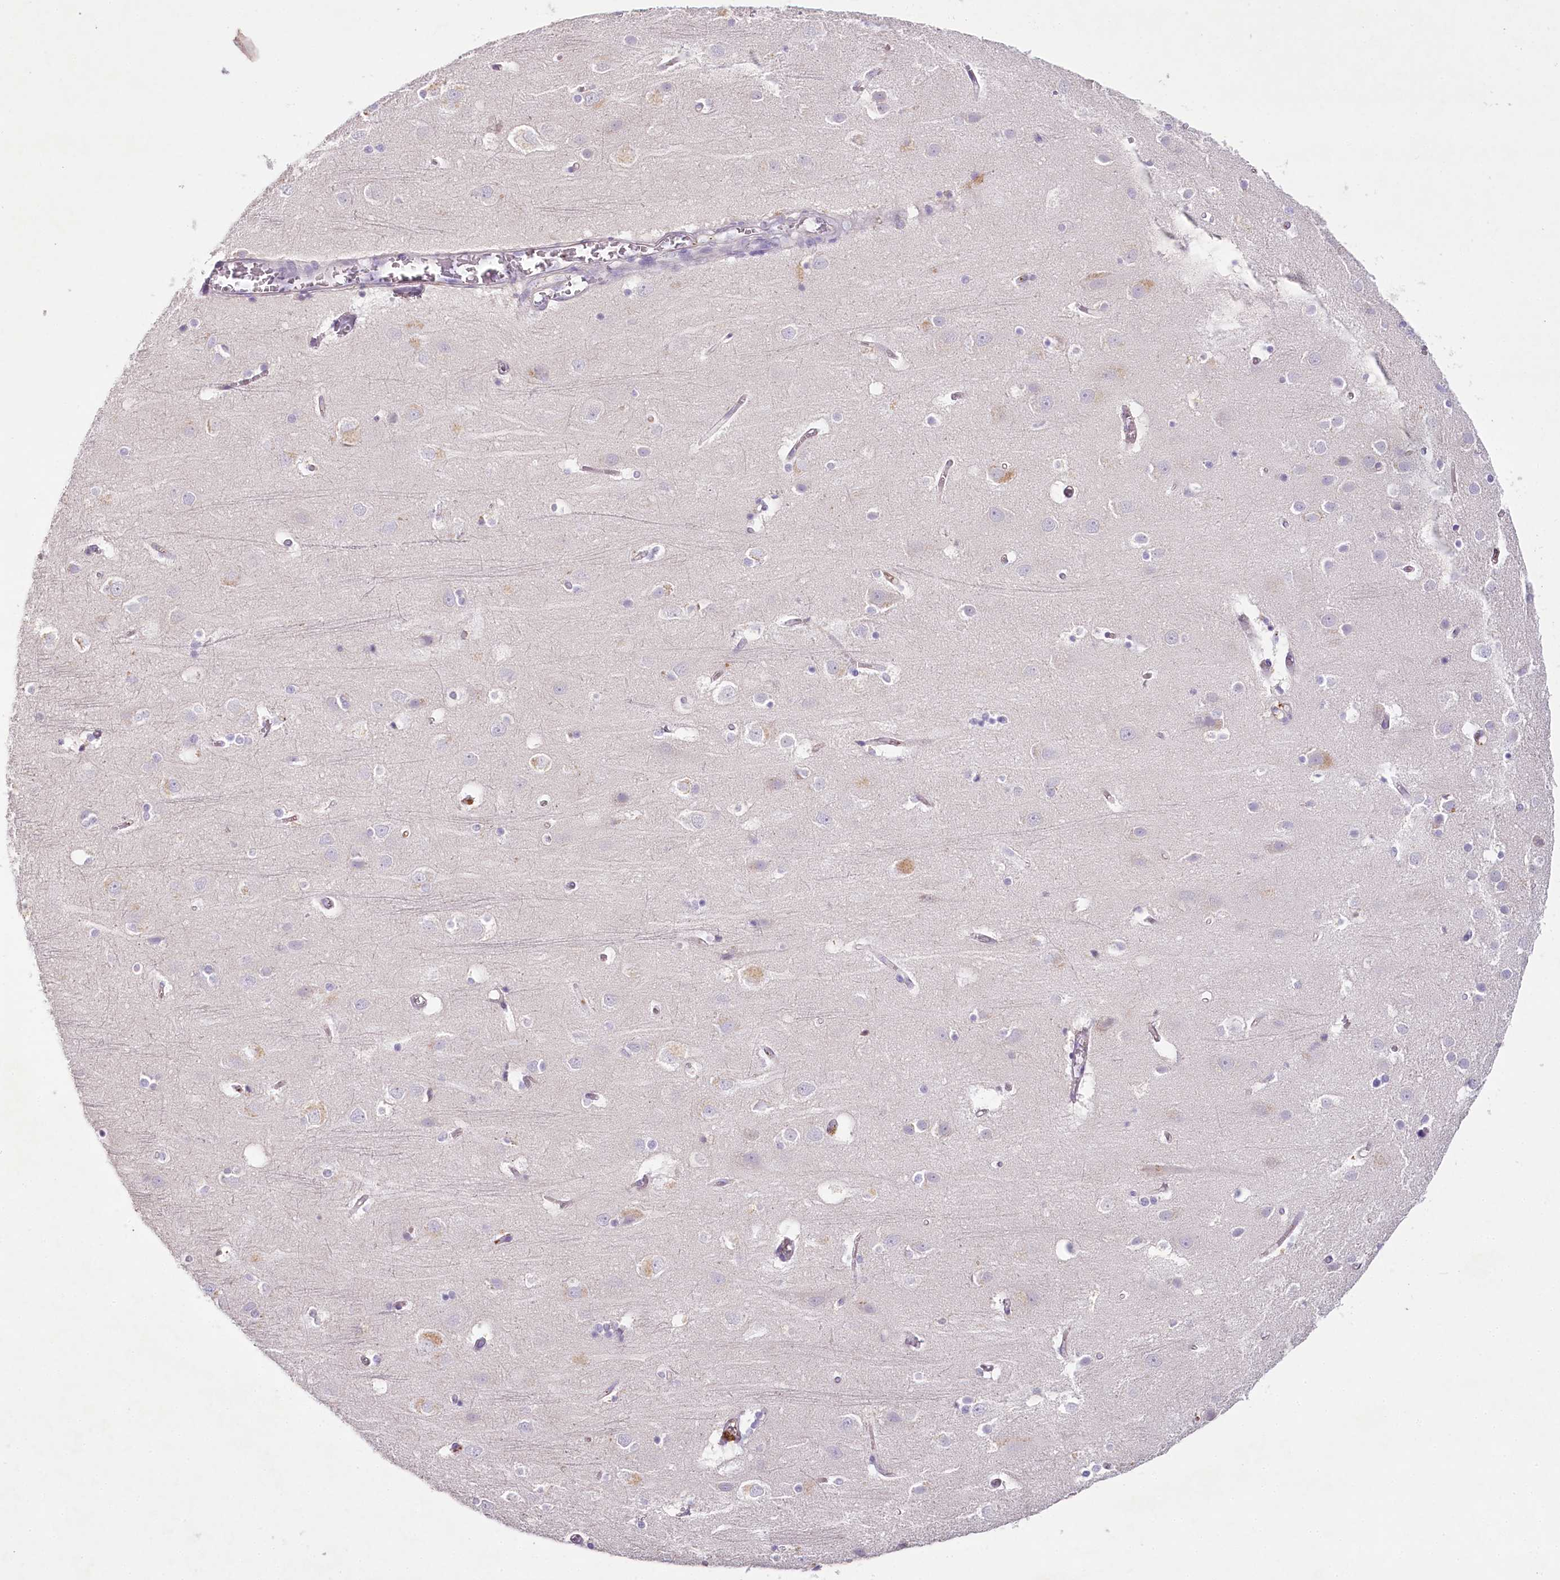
{"staining": {"intensity": "negative", "quantity": "none", "location": "none"}, "tissue": "cerebral cortex", "cell_type": "Endothelial cells", "image_type": "normal", "snomed": [{"axis": "morphology", "description": "Normal tissue, NOS"}, {"axis": "topography", "description": "Cerebral cortex"}], "caption": "This histopathology image is of unremarkable cerebral cortex stained with immunohistochemistry (IHC) to label a protein in brown with the nuclei are counter-stained blue. There is no staining in endothelial cells.", "gene": "HPD", "patient": {"sex": "male", "age": 54}}